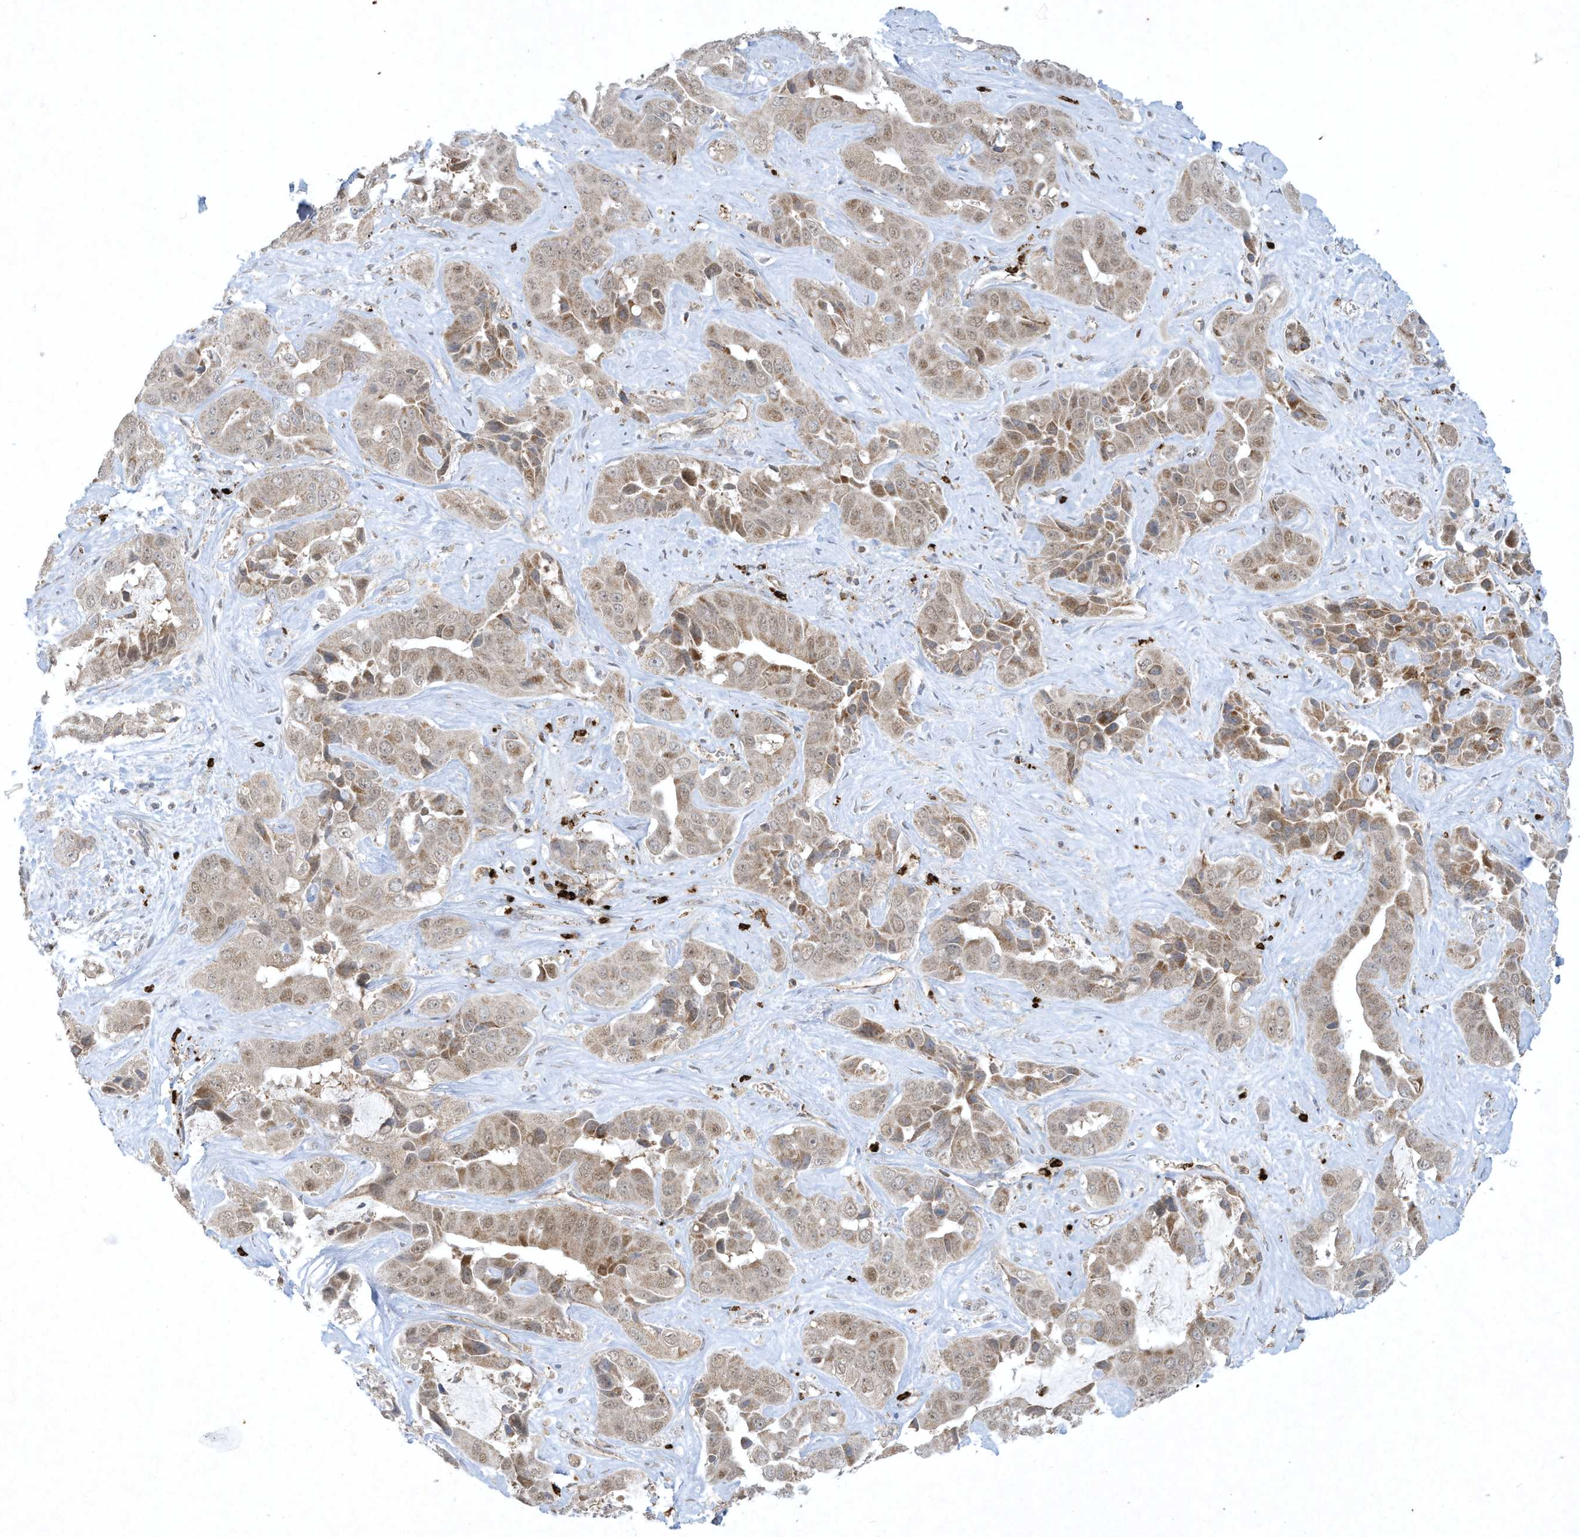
{"staining": {"intensity": "moderate", "quantity": ">75%", "location": "cytoplasmic/membranous,nuclear"}, "tissue": "liver cancer", "cell_type": "Tumor cells", "image_type": "cancer", "snomed": [{"axis": "morphology", "description": "Cholangiocarcinoma"}, {"axis": "topography", "description": "Liver"}], "caption": "DAB (3,3'-diaminobenzidine) immunohistochemical staining of liver cancer (cholangiocarcinoma) demonstrates moderate cytoplasmic/membranous and nuclear protein positivity in approximately >75% of tumor cells. Using DAB (brown) and hematoxylin (blue) stains, captured at high magnification using brightfield microscopy.", "gene": "CHRNA4", "patient": {"sex": "female", "age": 52}}